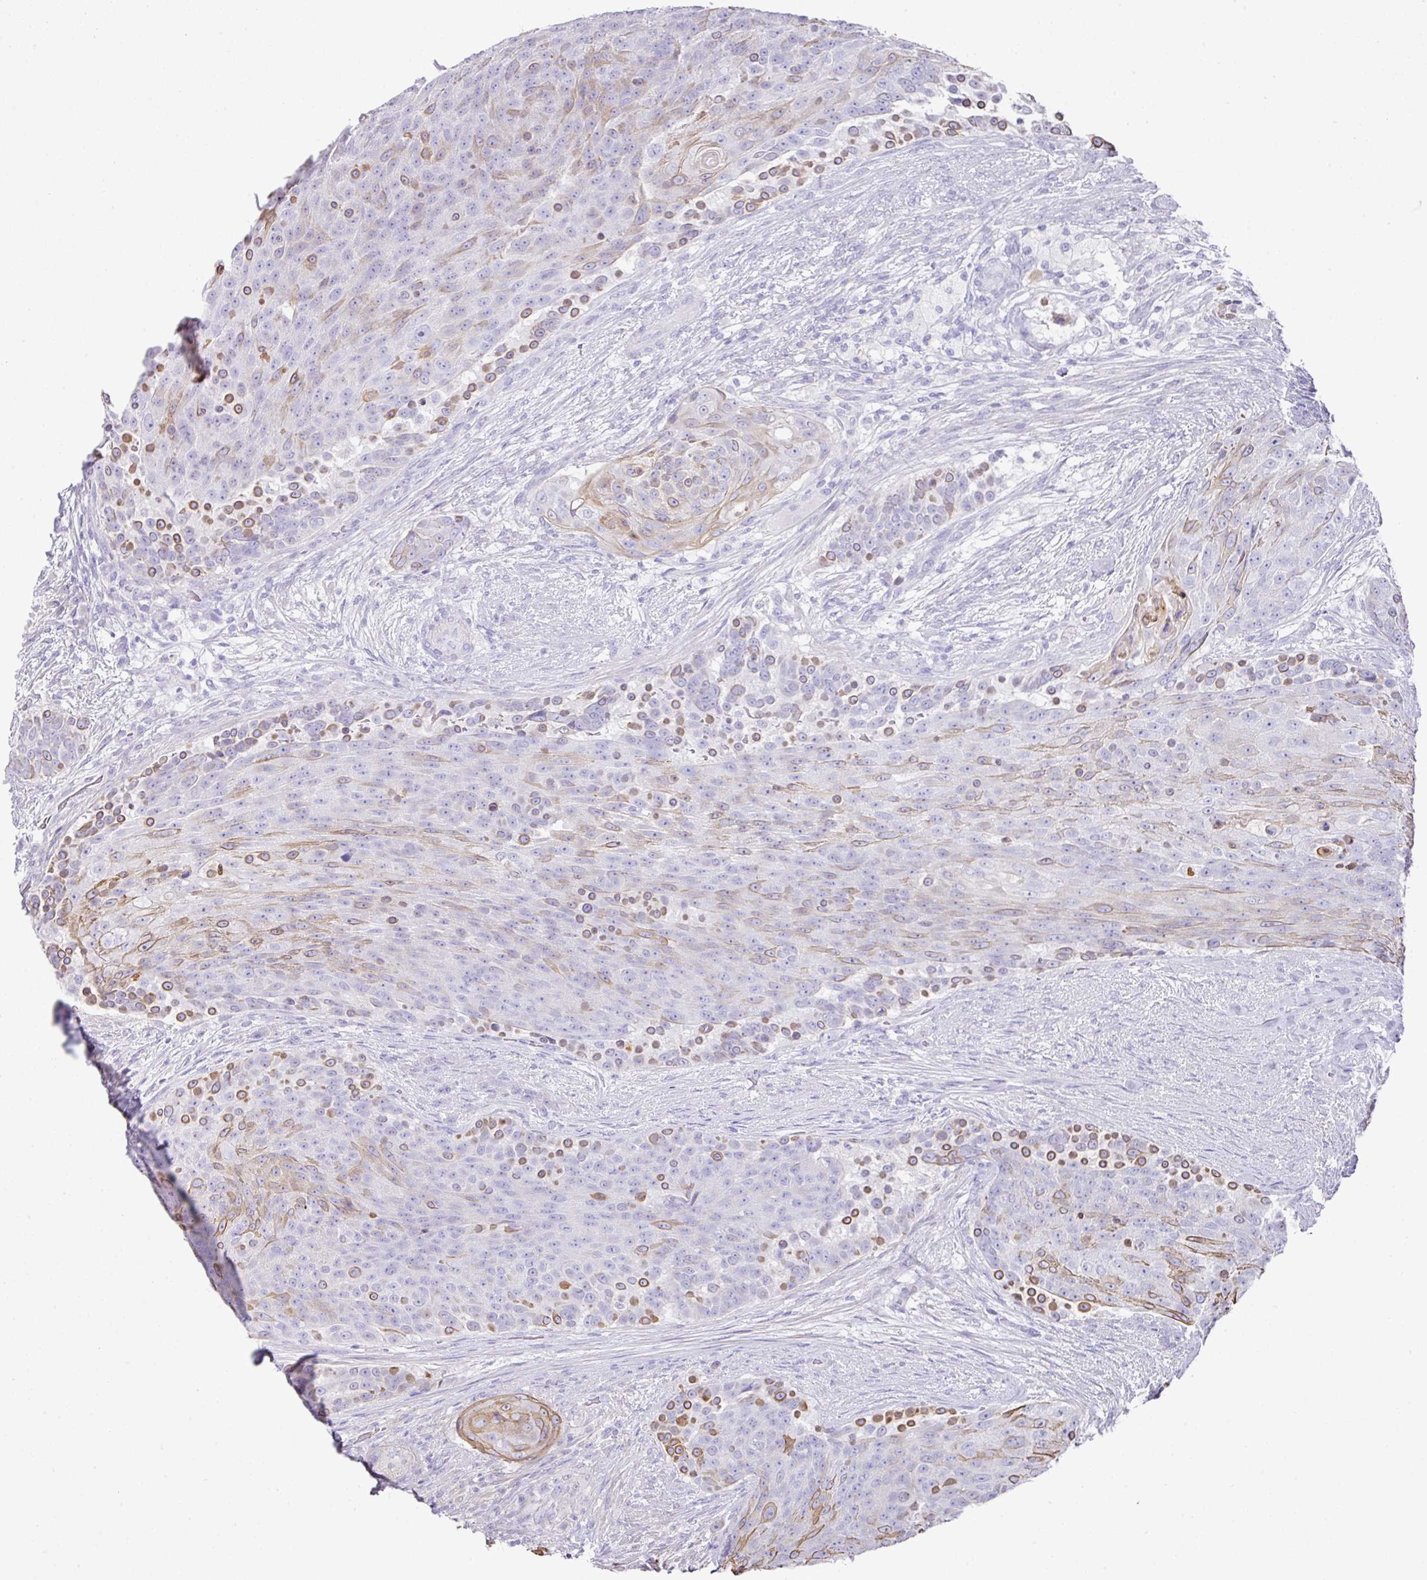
{"staining": {"intensity": "moderate", "quantity": "<25%", "location": "cytoplasmic/membranous"}, "tissue": "urothelial cancer", "cell_type": "Tumor cells", "image_type": "cancer", "snomed": [{"axis": "morphology", "description": "Urothelial carcinoma, High grade"}, {"axis": "topography", "description": "Urinary bladder"}], "caption": "Moderate cytoplasmic/membranous protein staining is seen in about <25% of tumor cells in urothelial carcinoma (high-grade). Immunohistochemistry (ihc) stains the protein in brown and the nuclei are stained blue.", "gene": "TARM1", "patient": {"sex": "female", "age": 63}}